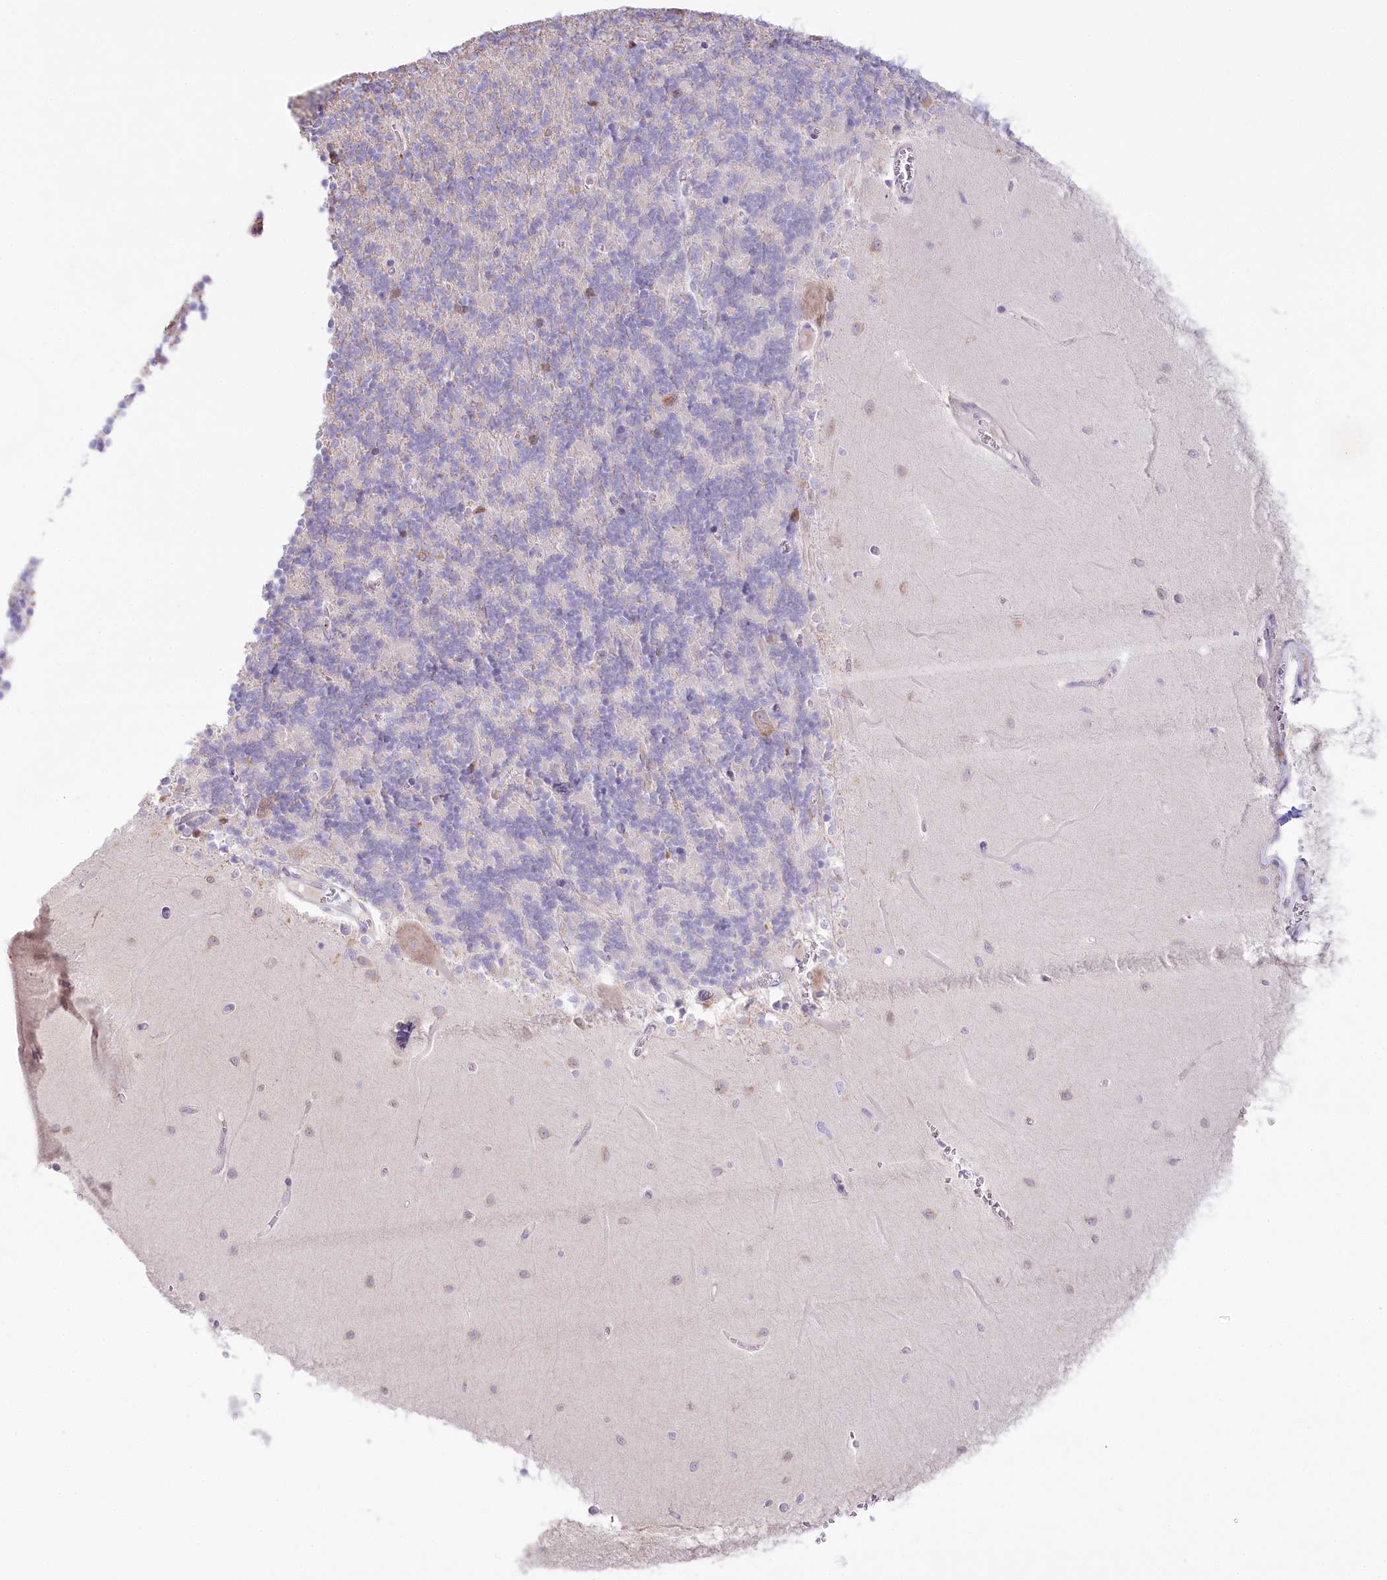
{"staining": {"intensity": "negative", "quantity": "none", "location": "none"}, "tissue": "cerebellum", "cell_type": "Cells in granular layer", "image_type": "normal", "snomed": [{"axis": "morphology", "description": "Normal tissue, NOS"}, {"axis": "topography", "description": "Cerebellum"}], "caption": "A high-resolution image shows IHC staining of benign cerebellum, which reveals no significant staining in cells in granular layer.", "gene": "MYOZ1", "patient": {"sex": "male", "age": 37}}